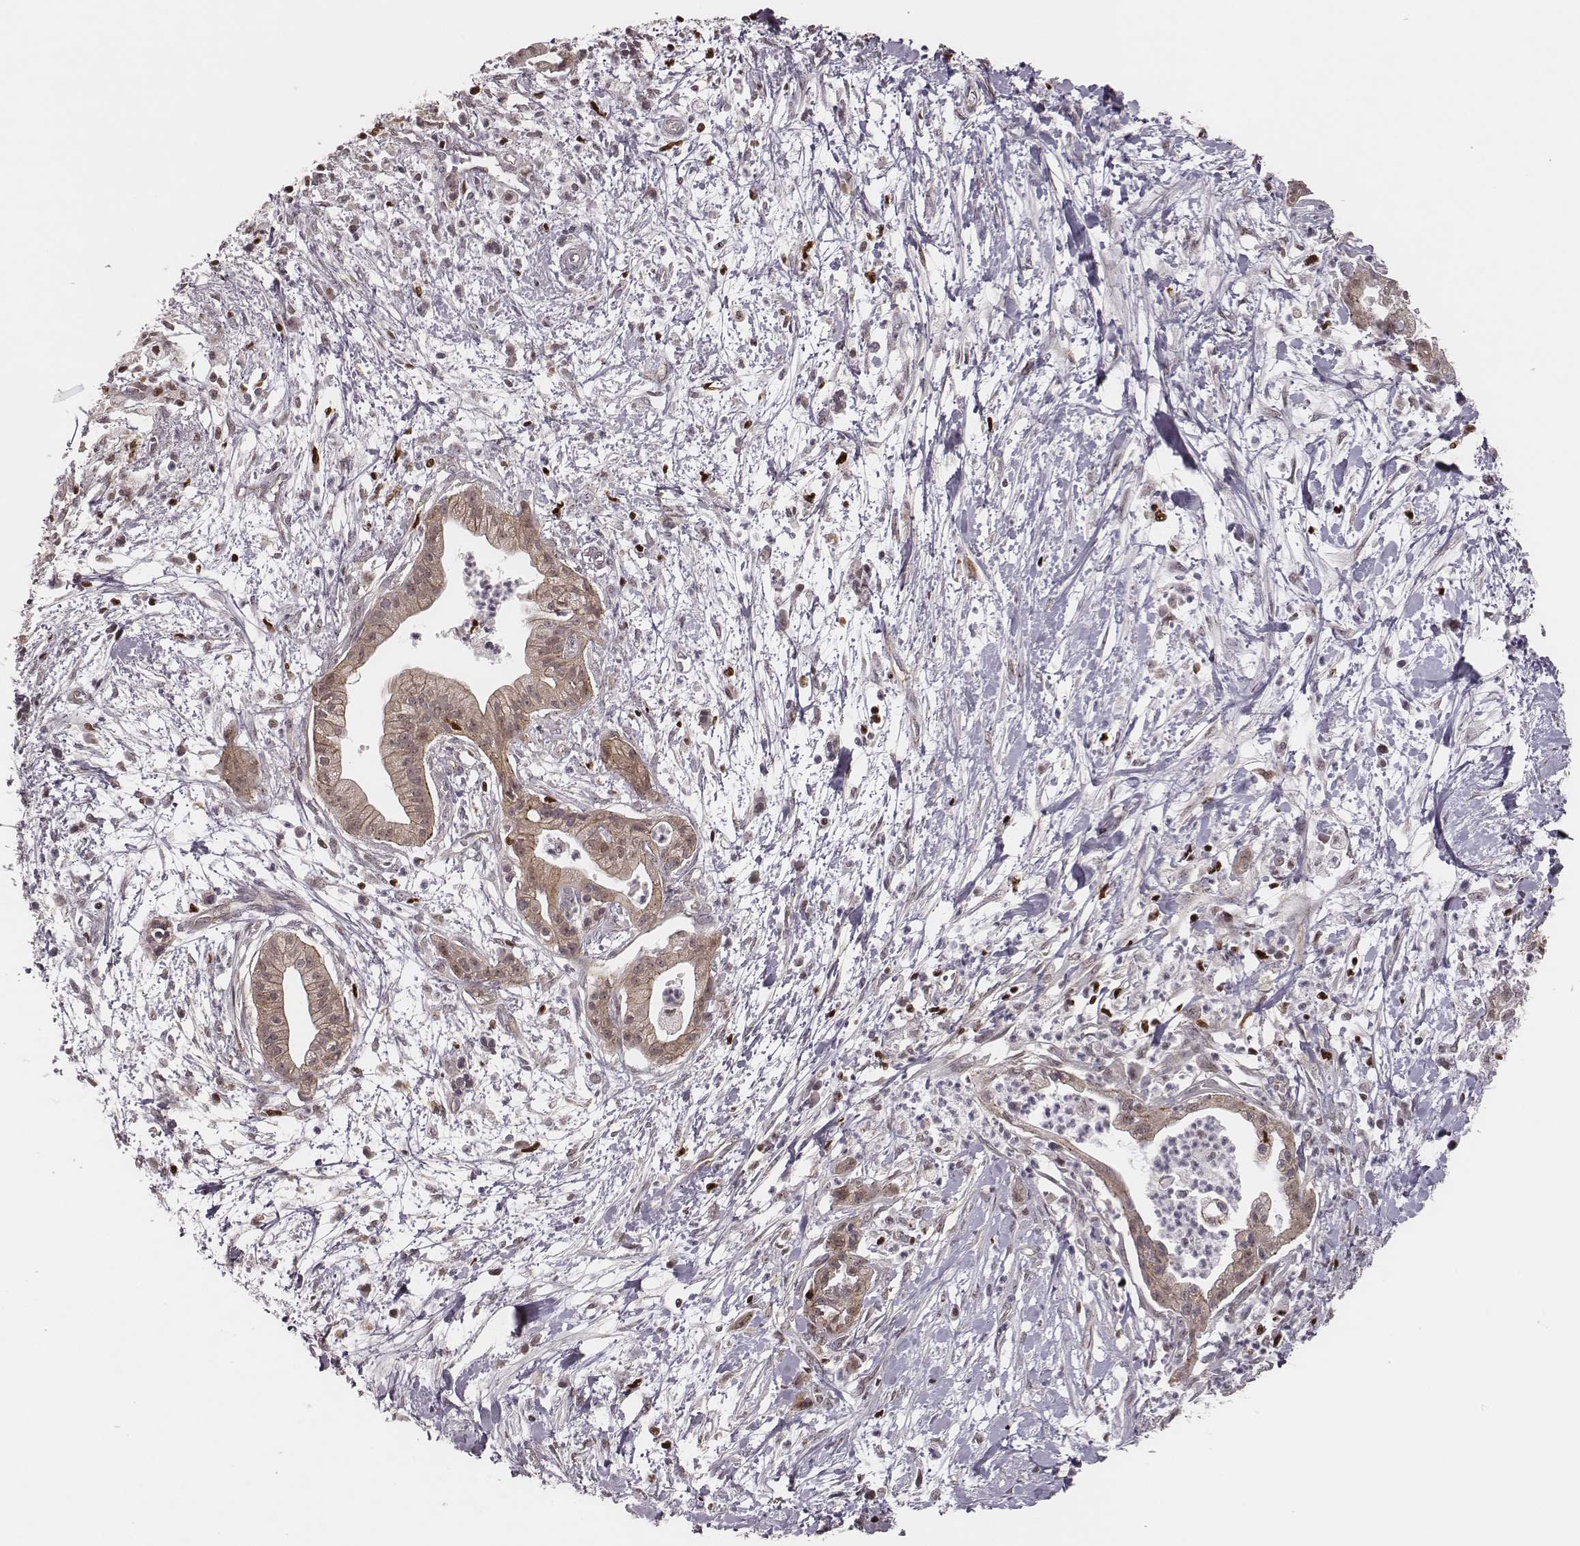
{"staining": {"intensity": "weak", "quantity": ">75%", "location": "cytoplasmic/membranous"}, "tissue": "pancreatic cancer", "cell_type": "Tumor cells", "image_type": "cancer", "snomed": [{"axis": "morphology", "description": "Normal tissue, NOS"}, {"axis": "morphology", "description": "Adenocarcinoma, NOS"}, {"axis": "topography", "description": "Lymph node"}, {"axis": "topography", "description": "Pancreas"}], "caption": "Weak cytoplasmic/membranous positivity is identified in about >75% of tumor cells in pancreatic adenocarcinoma.", "gene": "WDR59", "patient": {"sex": "female", "age": 58}}